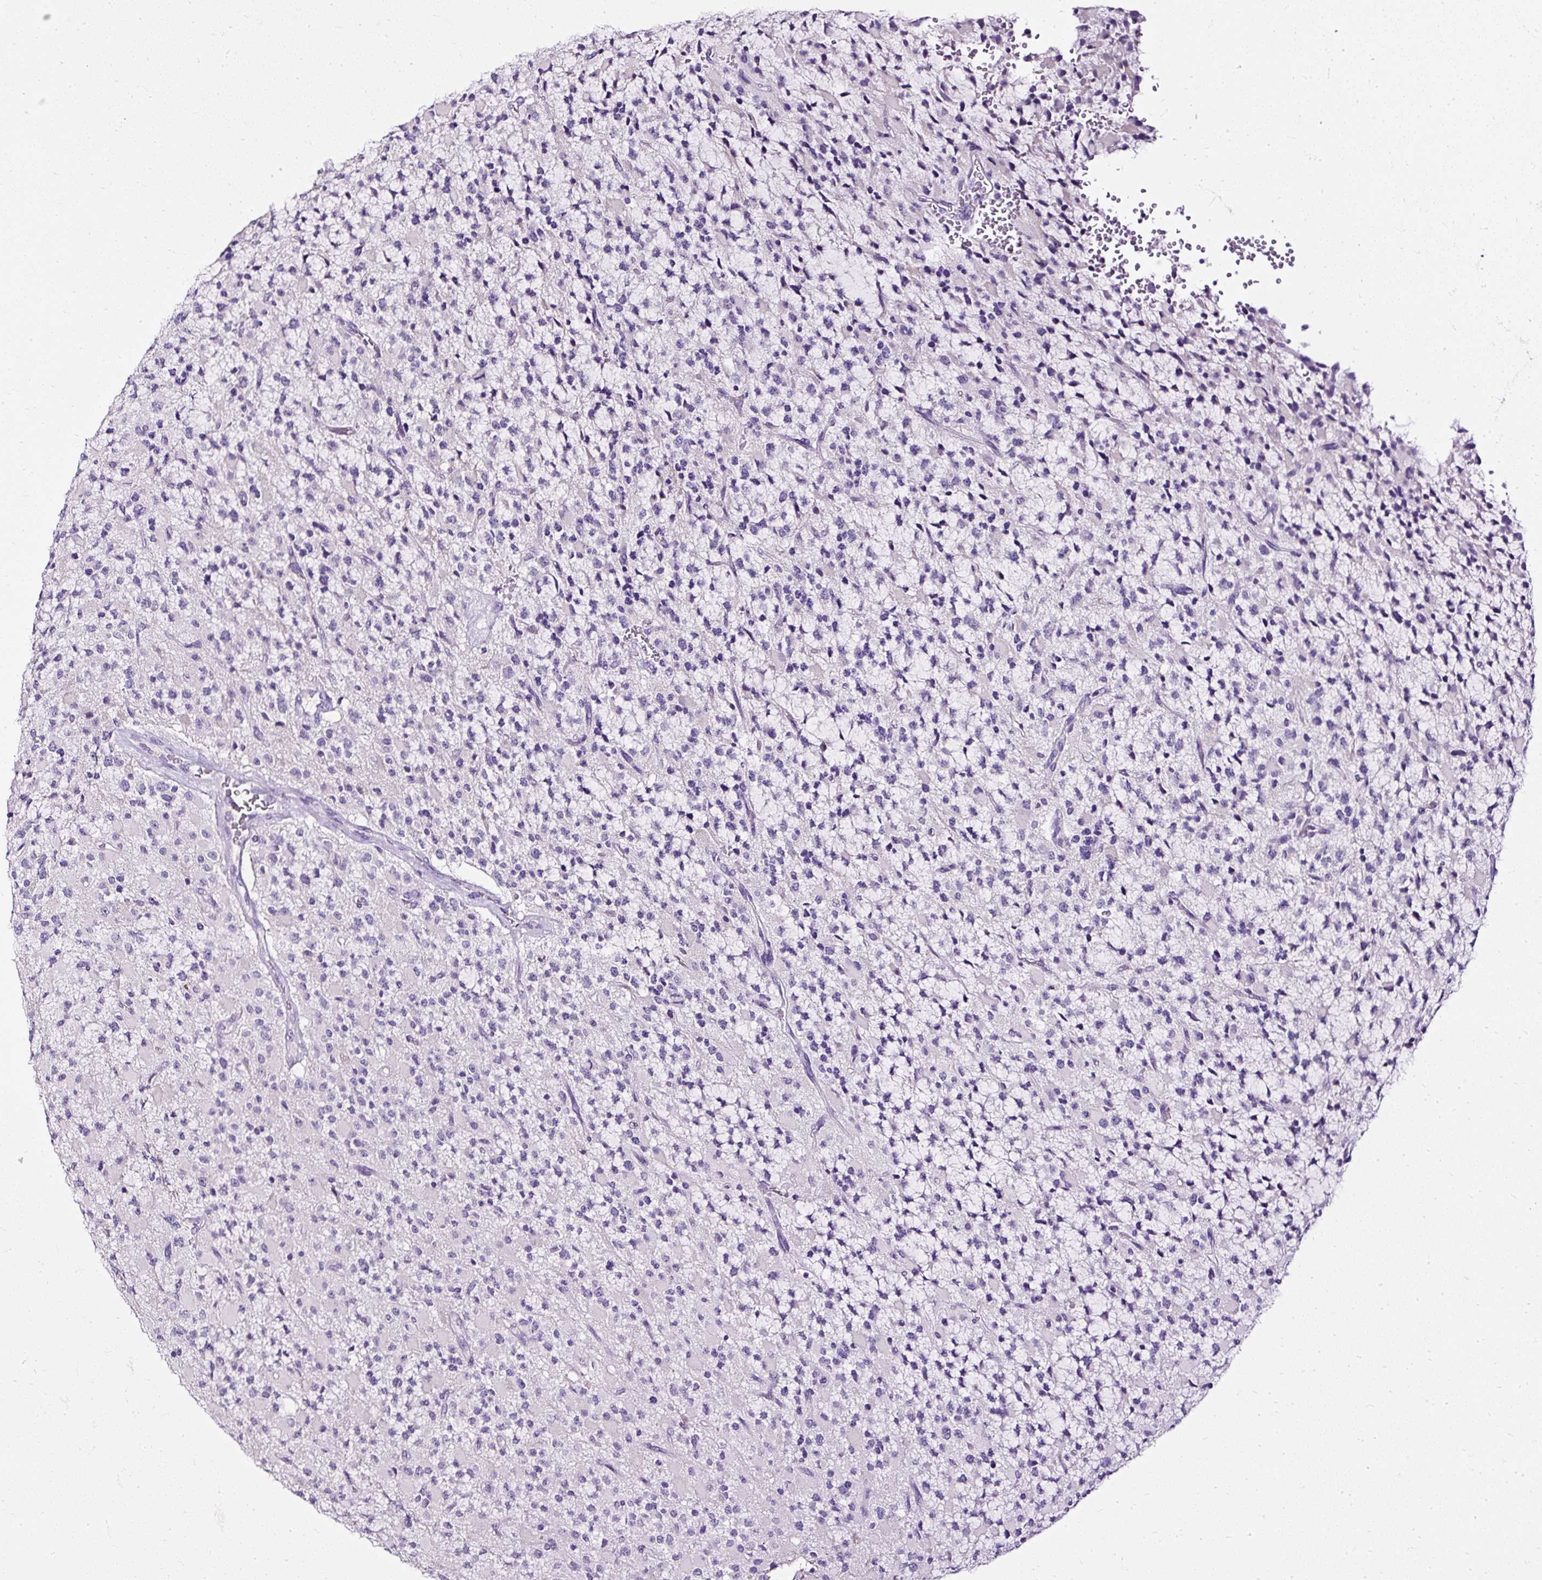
{"staining": {"intensity": "negative", "quantity": "none", "location": "none"}, "tissue": "glioma", "cell_type": "Tumor cells", "image_type": "cancer", "snomed": [{"axis": "morphology", "description": "Glioma, malignant, High grade"}, {"axis": "topography", "description": "Brain"}], "caption": "IHC histopathology image of neoplastic tissue: human glioma stained with DAB exhibits no significant protein expression in tumor cells. Brightfield microscopy of immunohistochemistry (IHC) stained with DAB (brown) and hematoxylin (blue), captured at high magnification.", "gene": "ATP2A1", "patient": {"sex": "male", "age": 34}}